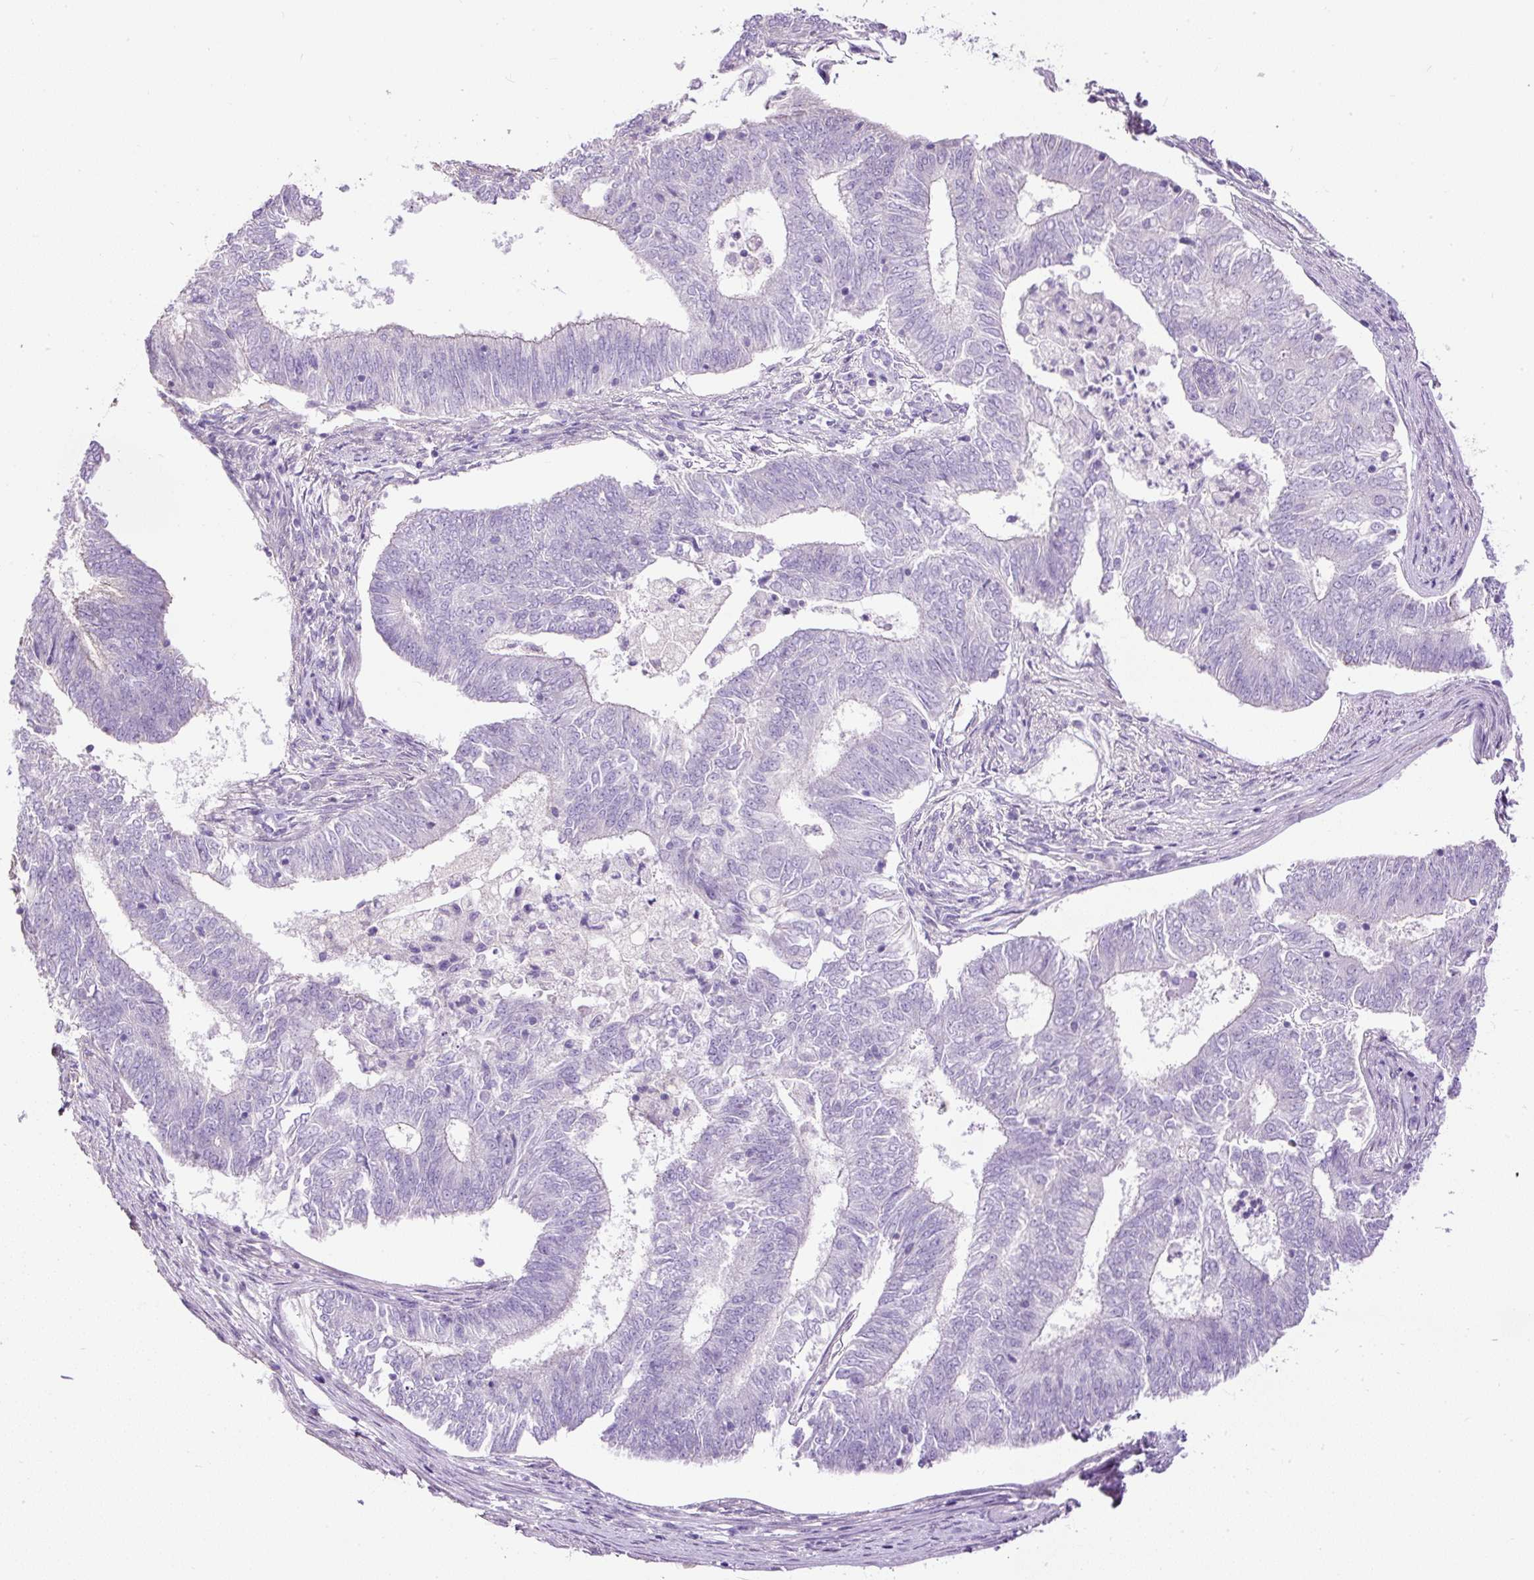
{"staining": {"intensity": "negative", "quantity": "none", "location": "none"}, "tissue": "endometrial cancer", "cell_type": "Tumor cells", "image_type": "cancer", "snomed": [{"axis": "morphology", "description": "Adenocarcinoma, NOS"}, {"axis": "topography", "description": "Endometrium"}], "caption": "Adenocarcinoma (endometrial) stained for a protein using immunohistochemistry (IHC) reveals no positivity tumor cells.", "gene": "PDIA2", "patient": {"sex": "female", "age": 62}}